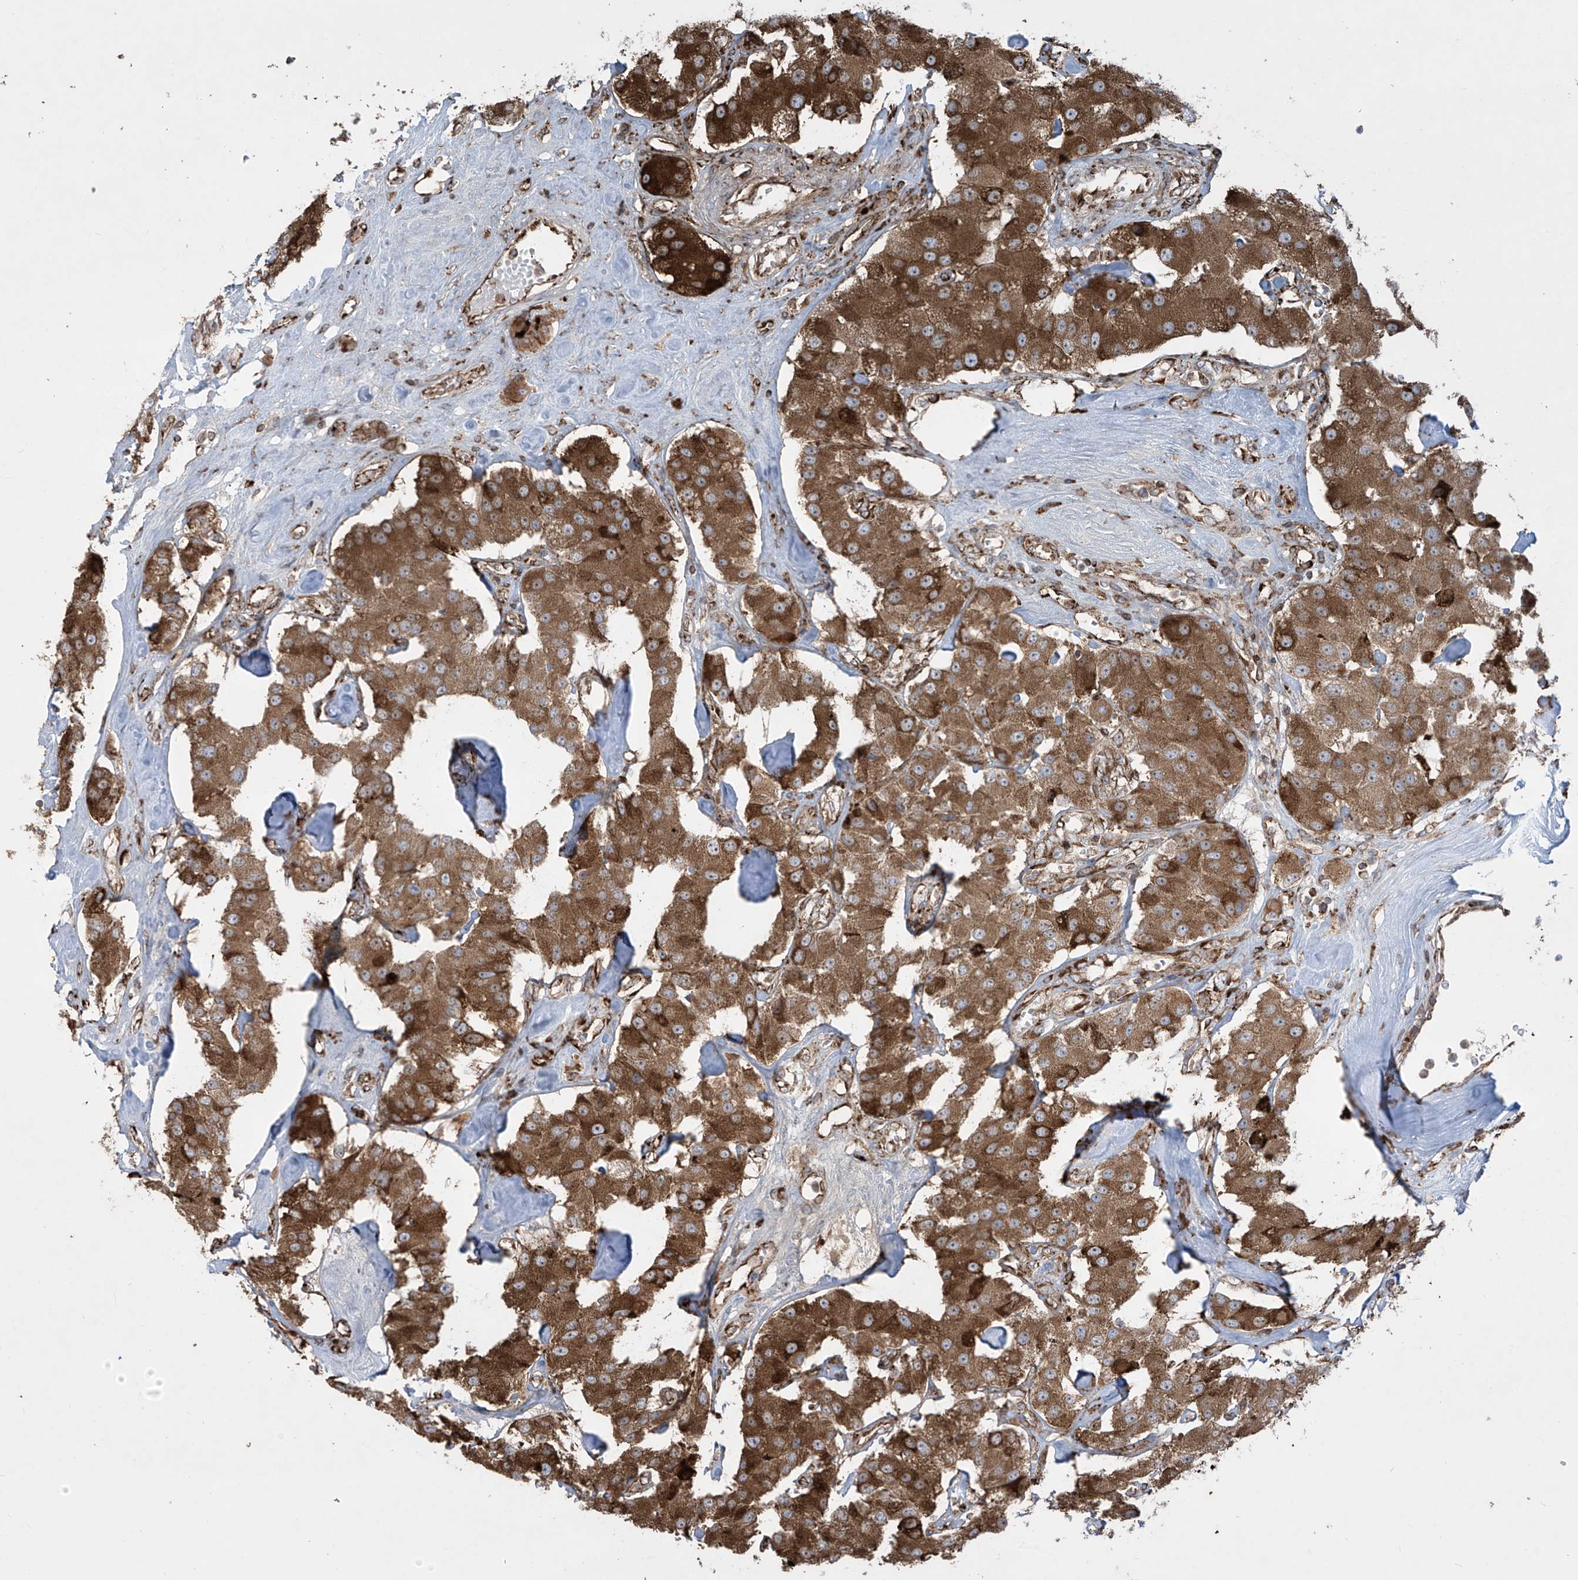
{"staining": {"intensity": "strong", "quantity": ">75%", "location": "cytoplasmic/membranous"}, "tissue": "carcinoid", "cell_type": "Tumor cells", "image_type": "cancer", "snomed": [{"axis": "morphology", "description": "Carcinoid, malignant, NOS"}, {"axis": "topography", "description": "Pancreas"}], "caption": "This image demonstrates immunohistochemistry (IHC) staining of malignant carcinoid, with high strong cytoplasmic/membranous staining in about >75% of tumor cells.", "gene": "MX1", "patient": {"sex": "male", "age": 41}}